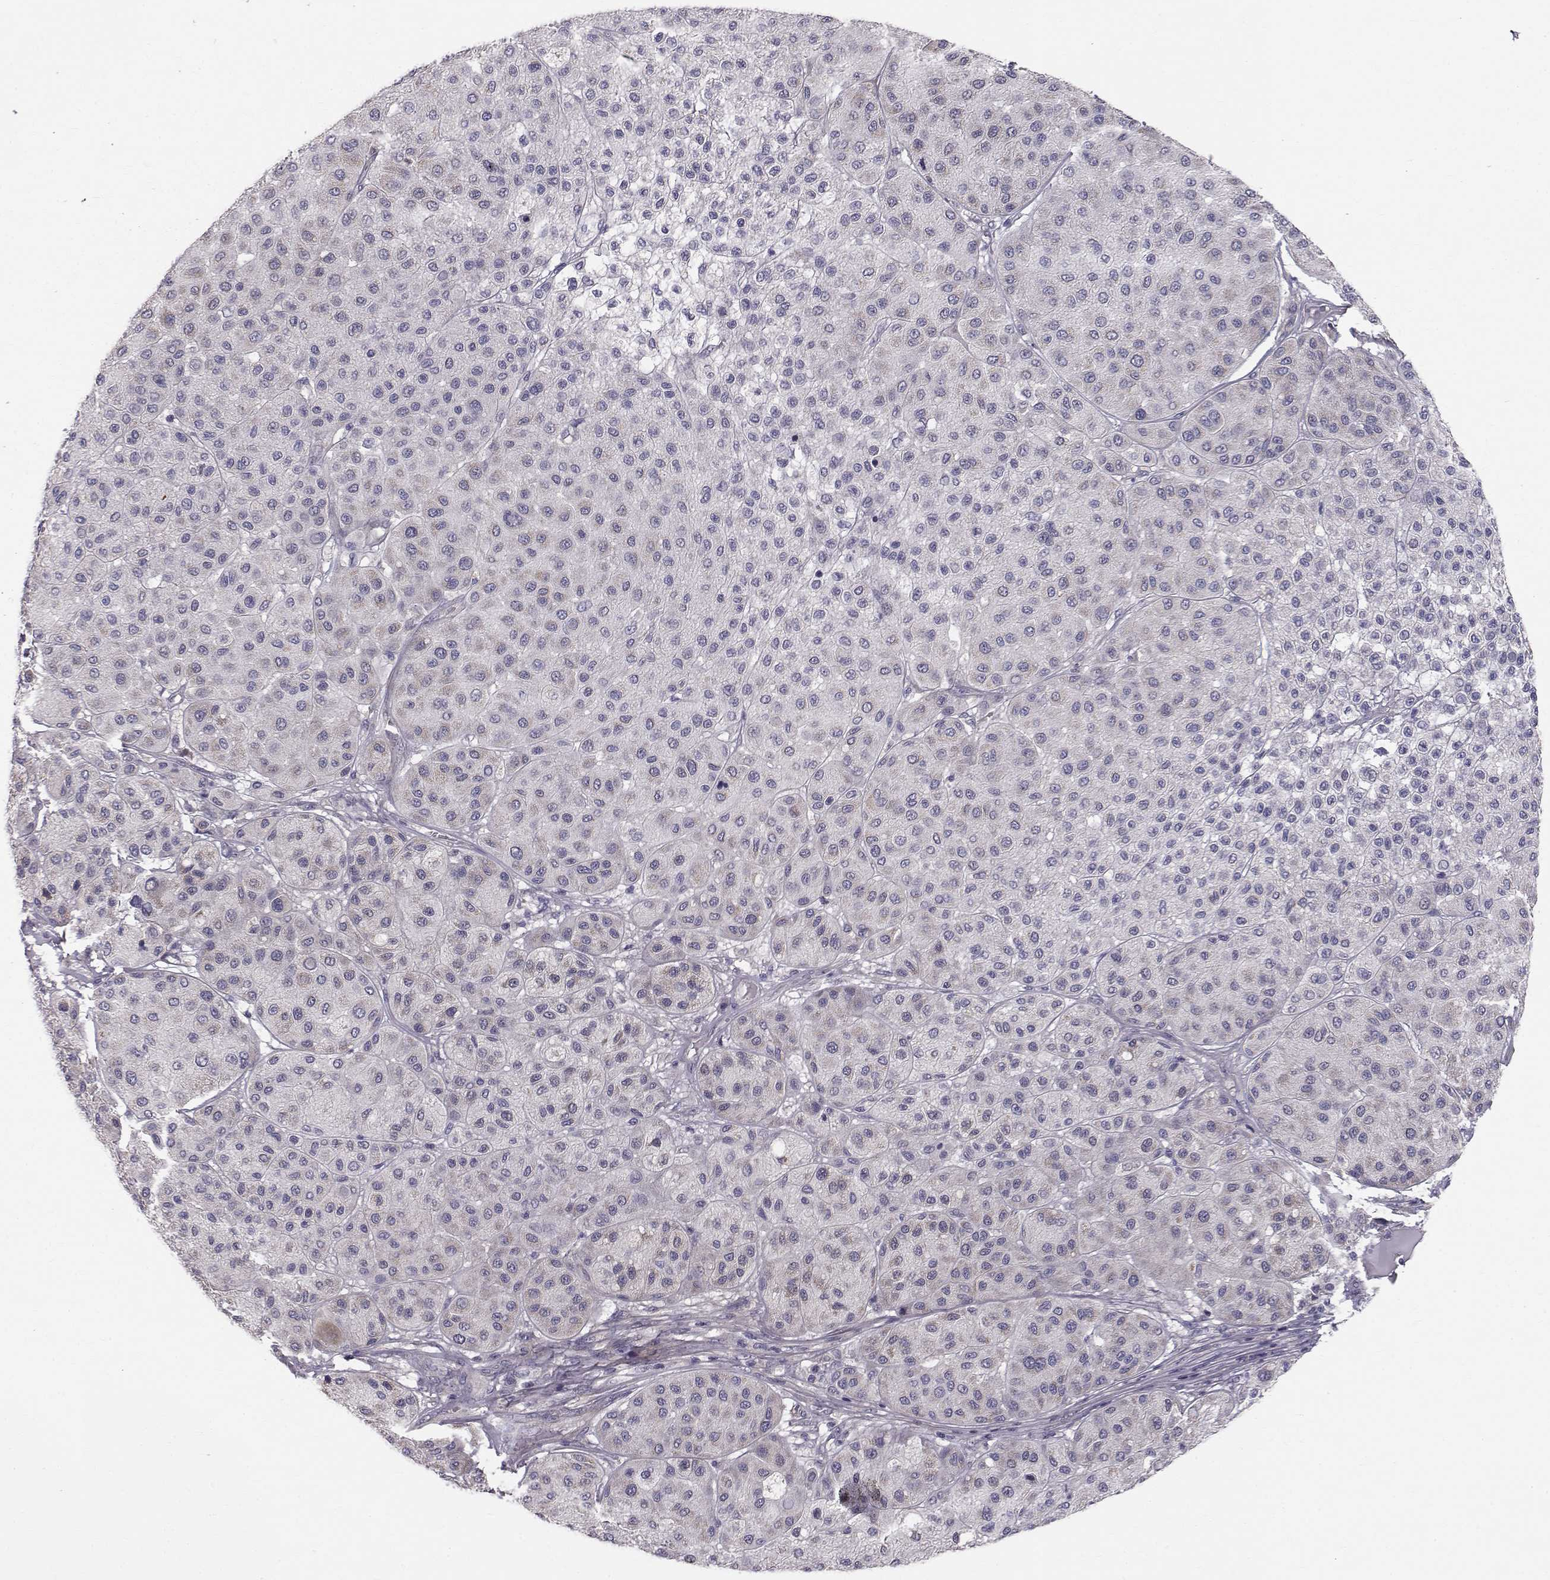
{"staining": {"intensity": "weak", "quantity": "<25%", "location": "cytoplasmic/membranous"}, "tissue": "melanoma", "cell_type": "Tumor cells", "image_type": "cancer", "snomed": [{"axis": "morphology", "description": "Malignant melanoma, Metastatic site"}, {"axis": "topography", "description": "Smooth muscle"}], "caption": "DAB immunohistochemical staining of malignant melanoma (metastatic site) demonstrates no significant expression in tumor cells. (DAB (3,3'-diaminobenzidine) IHC with hematoxylin counter stain).", "gene": "PEX5L", "patient": {"sex": "male", "age": 41}}